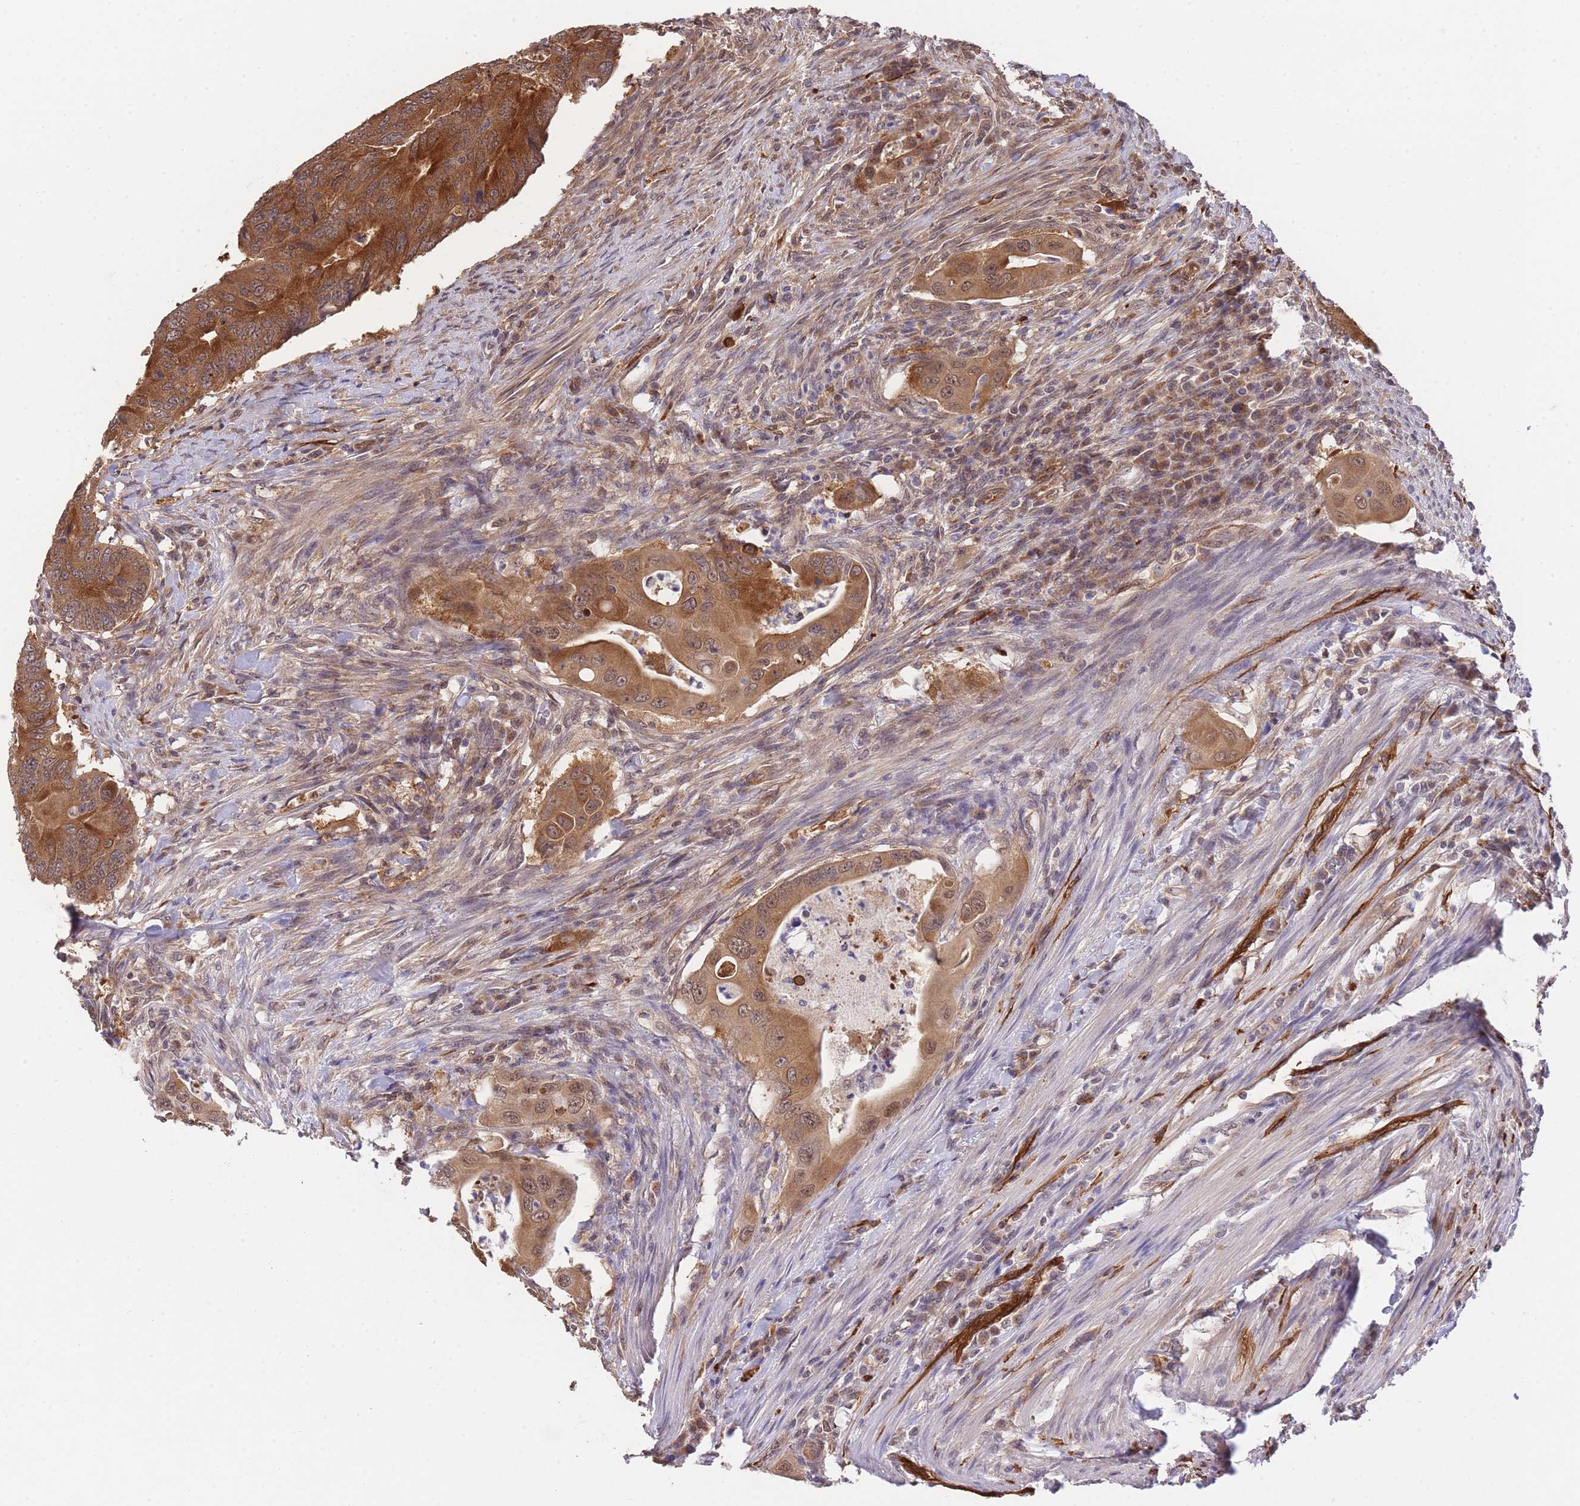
{"staining": {"intensity": "strong", "quantity": ">75%", "location": "cytoplasmic/membranous"}, "tissue": "colorectal cancer", "cell_type": "Tumor cells", "image_type": "cancer", "snomed": [{"axis": "morphology", "description": "Adenocarcinoma, NOS"}, {"axis": "topography", "description": "Colon"}], "caption": "Protein staining by immunohistochemistry reveals strong cytoplasmic/membranous staining in approximately >75% of tumor cells in colorectal cancer.", "gene": "EXOSC8", "patient": {"sex": "male", "age": 71}}